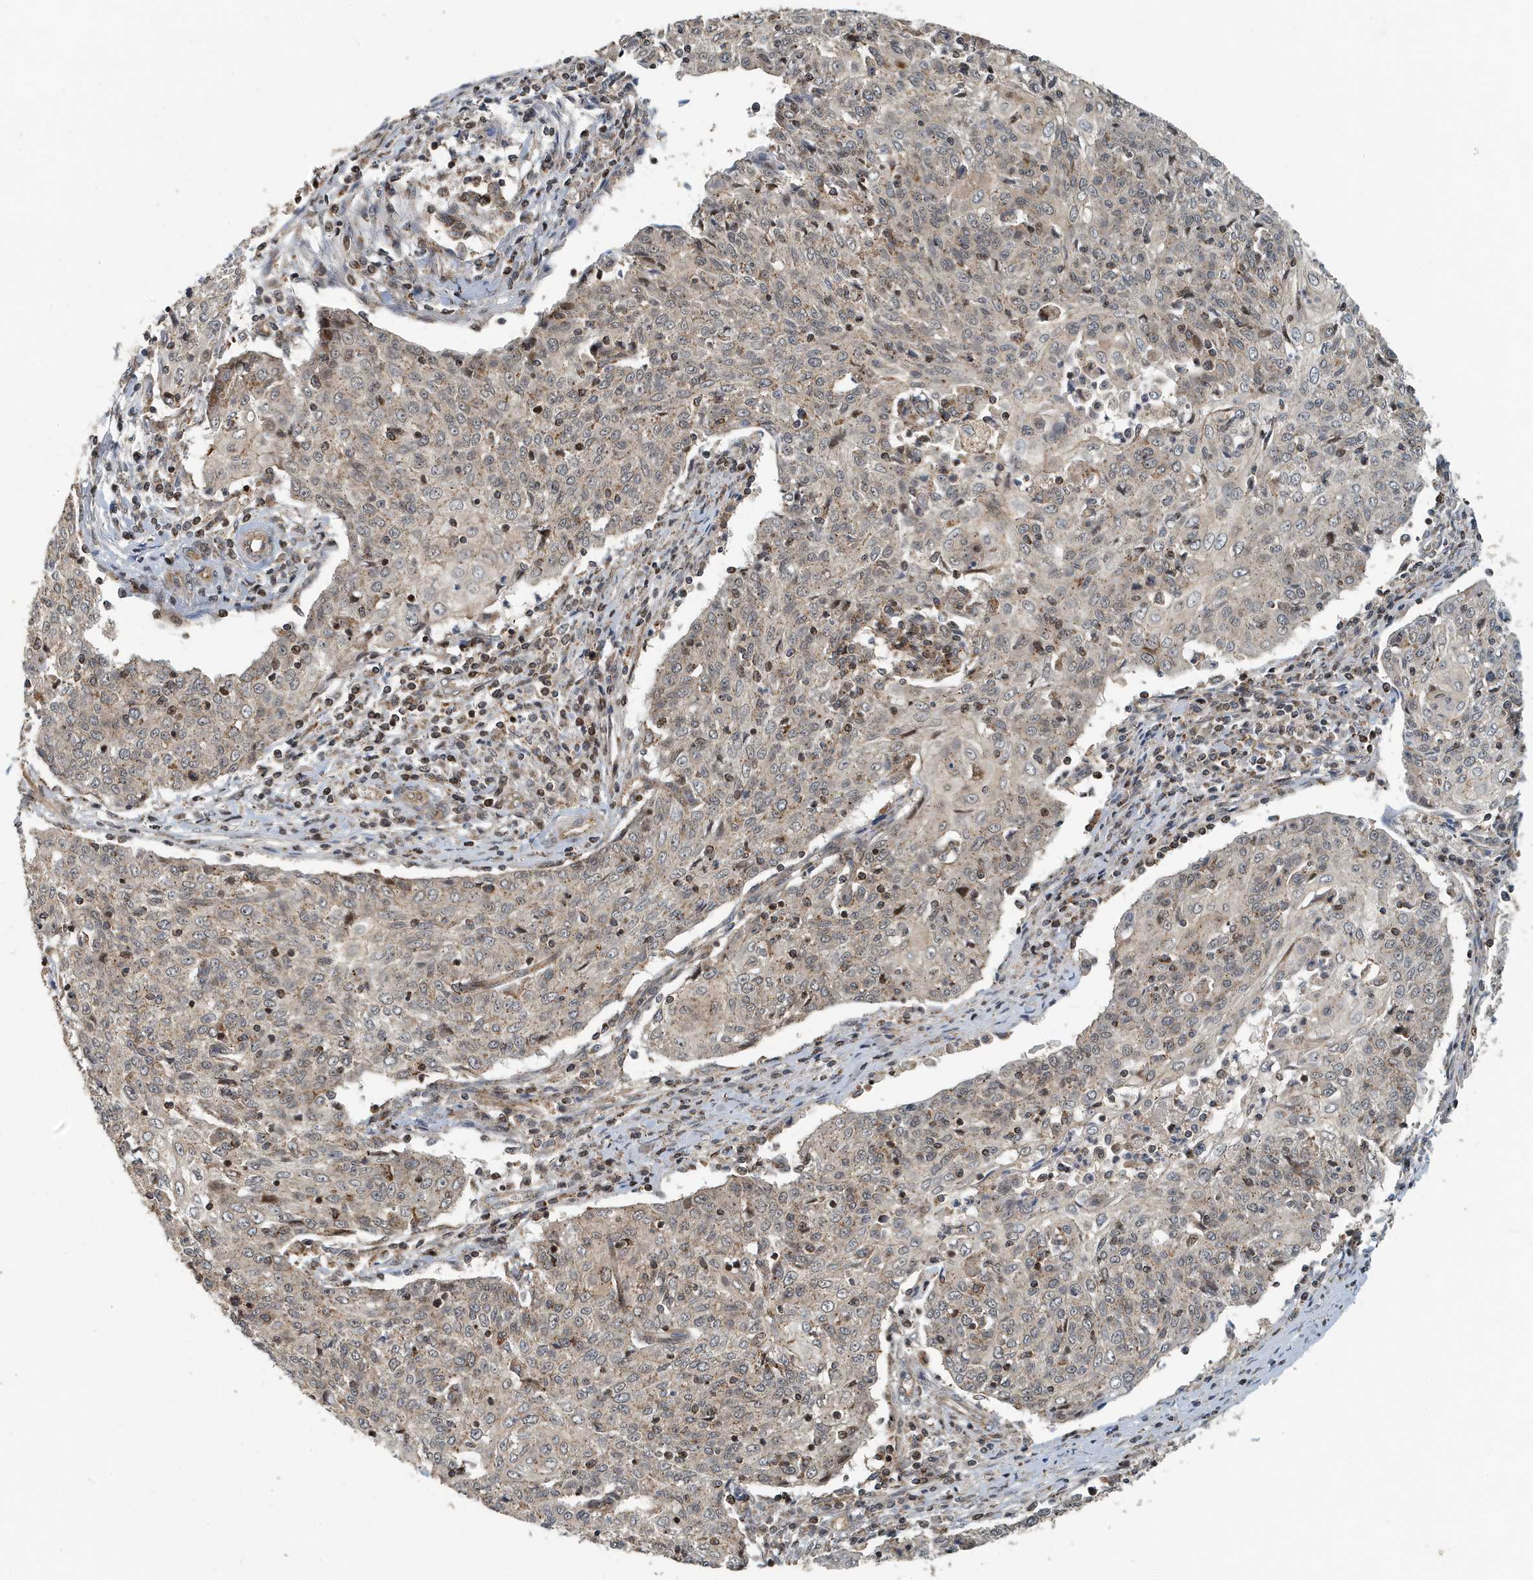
{"staining": {"intensity": "weak", "quantity": ">75%", "location": "cytoplasmic/membranous"}, "tissue": "cervical cancer", "cell_type": "Tumor cells", "image_type": "cancer", "snomed": [{"axis": "morphology", "description": "Squamous cell carcinoma, NOS"}, {"axis": "topography", "description": "Cervix"}], "caption": "Immunohistochemical staining of cervical cancer exhibits weak cytoplasmic/membranous protein expression in approximately >75% of tumor cells.", "gene": "KIF15", "patient": {"sex": "female", "age": 48}}